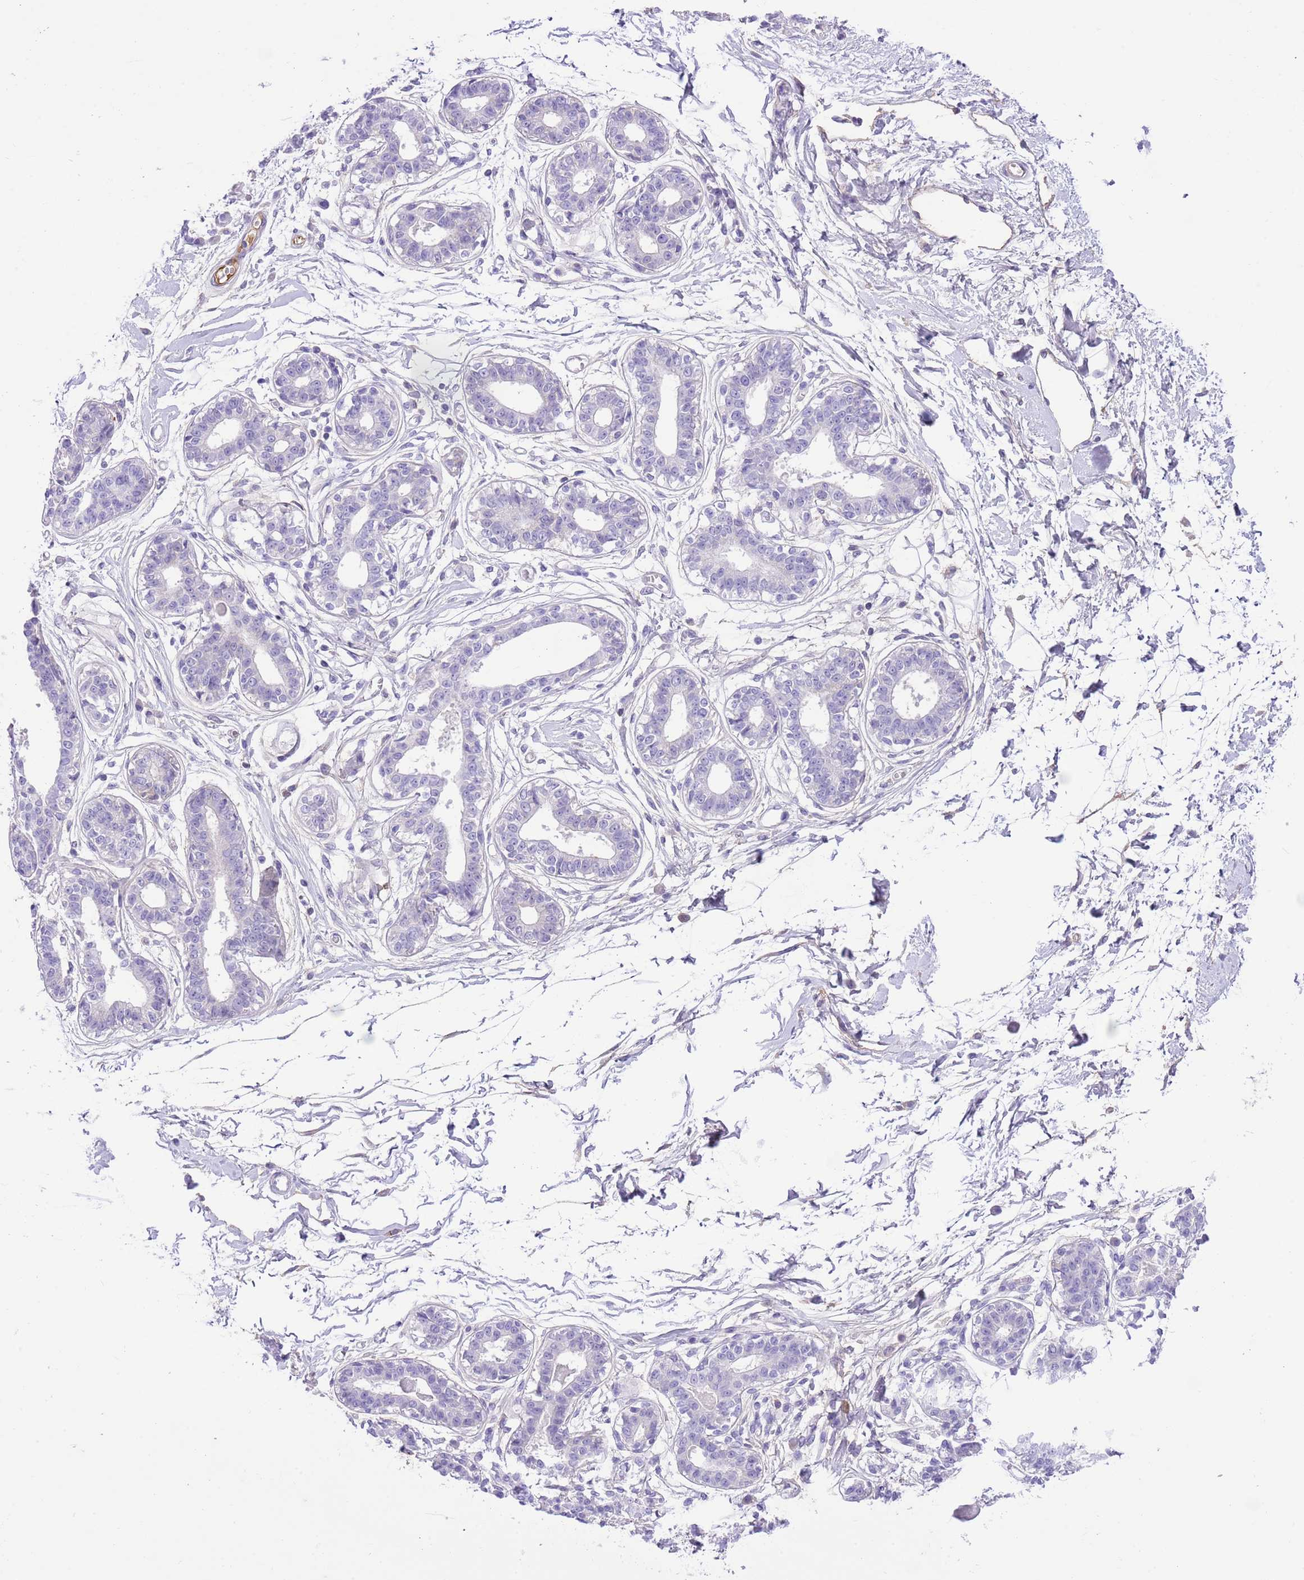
{"staining": {"intensity": "negative", "quantity": "none", "location": "none"}, "tissue": "breast", "cell_type": "Adipocytes", "image_type": "normal", "snomed": [{"axis": "morphology", "description": "Normal tissue, NOS"}, {"axis": "topography", "description": "Breast"}], "caption": "Adipocytes show no significant protein positivity in normal breast. (Stains: DAB (3,3'-diaminobenzidine) immunohistochemistry with hematoxylin counter stain, Microscopy: brightfield microscopy at high magnification).", "gene": "IGF1", "patient": {"sex": "female", "age": 45}}